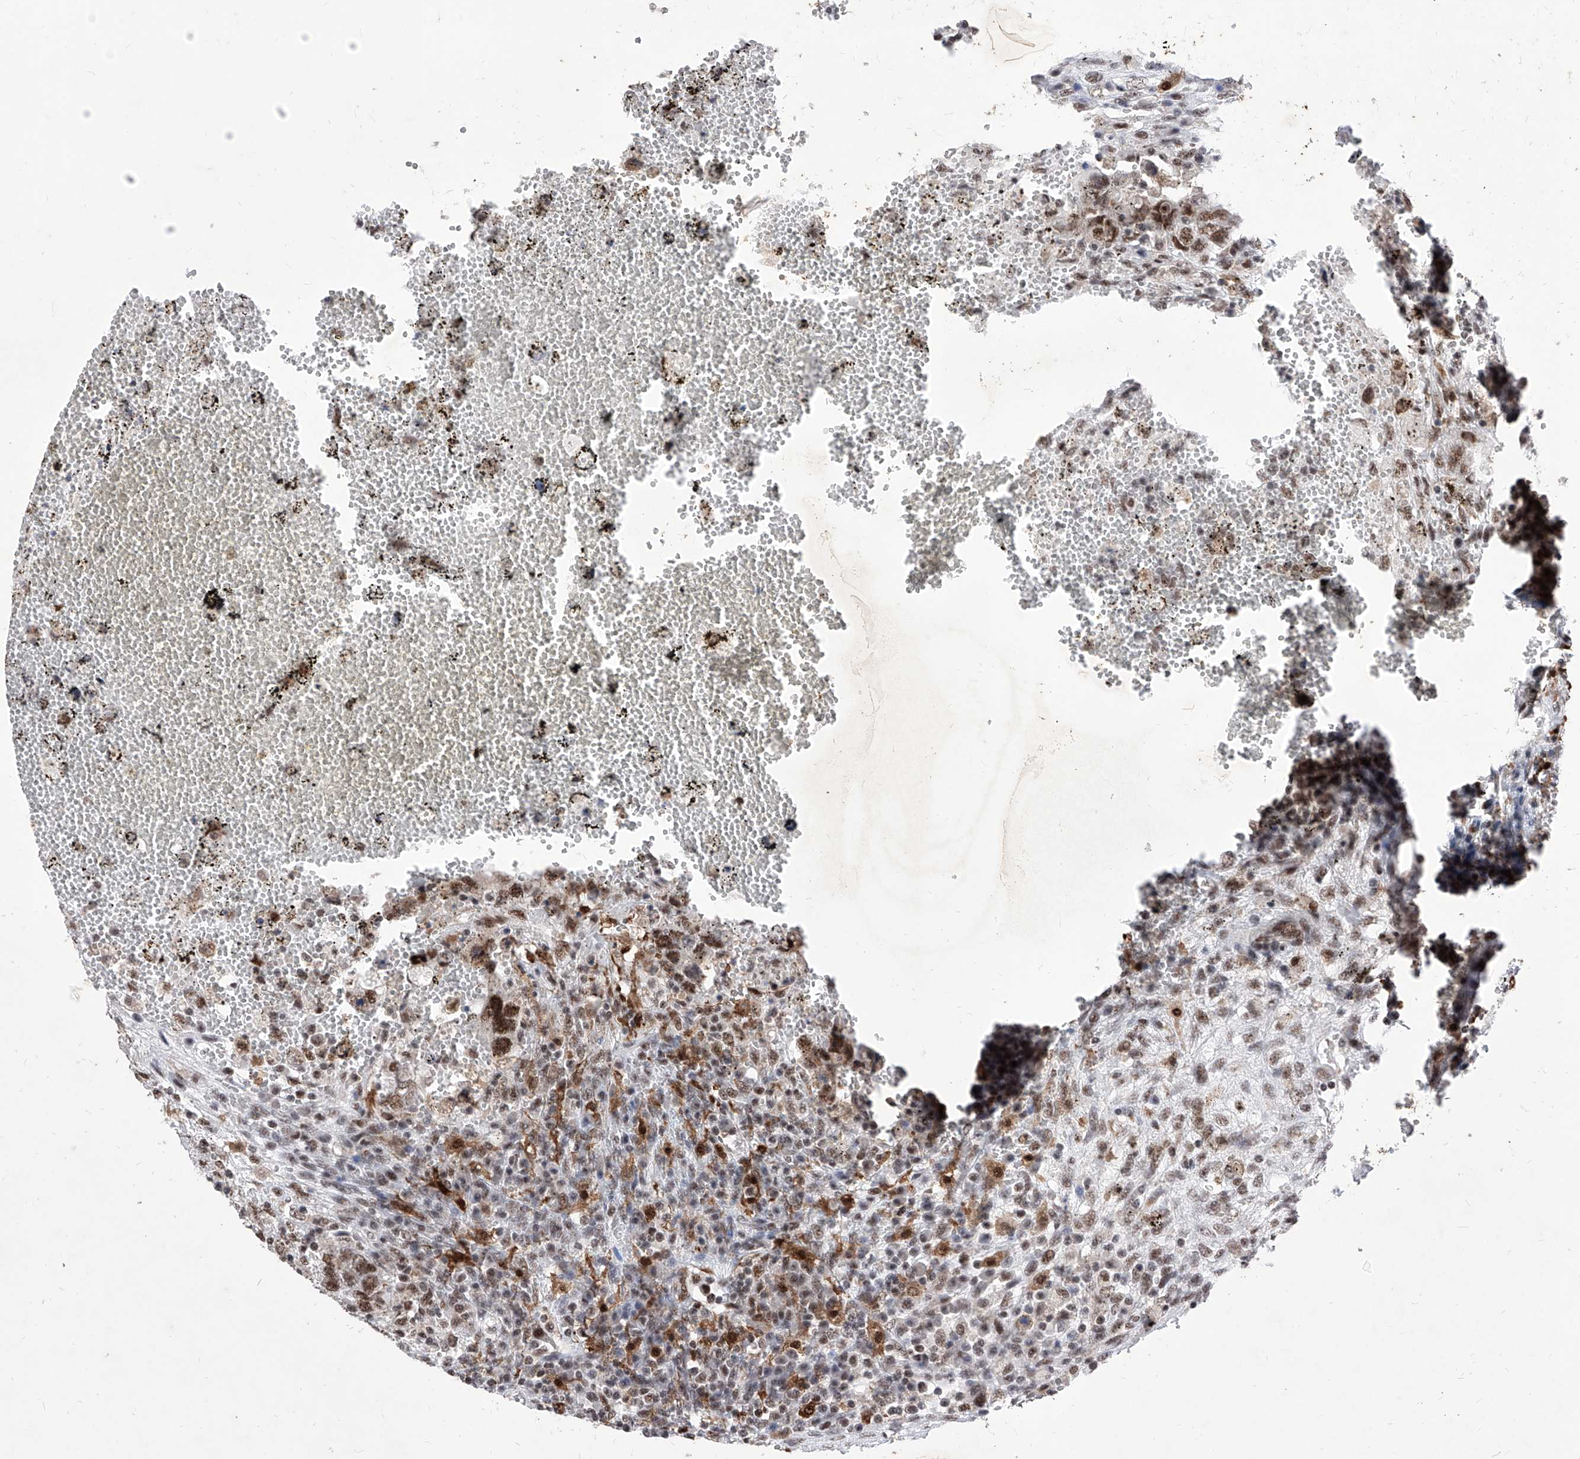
{"staining": {"intensity": "moderate", "quantity": ">75%", "location": "nuclear"}, "tissue": "testis cancer", "cell_type": "Tumor cells", "image_type": "cancer", "snomed": [{"axis": "morphology", "description": "Carcinoma, Embryonal, NOS"}, {"axis": "topography", "description": "Testis"}], "caption": "A high-resolution histopathology image shows immunohistochemistry staining of testis cancer (embryonal carcinoma), which displays moderate nuclear positivity in about >75% of tumor cells.", "gene": "PHF5A", "patient": {"sex": "male", "age": 26}}